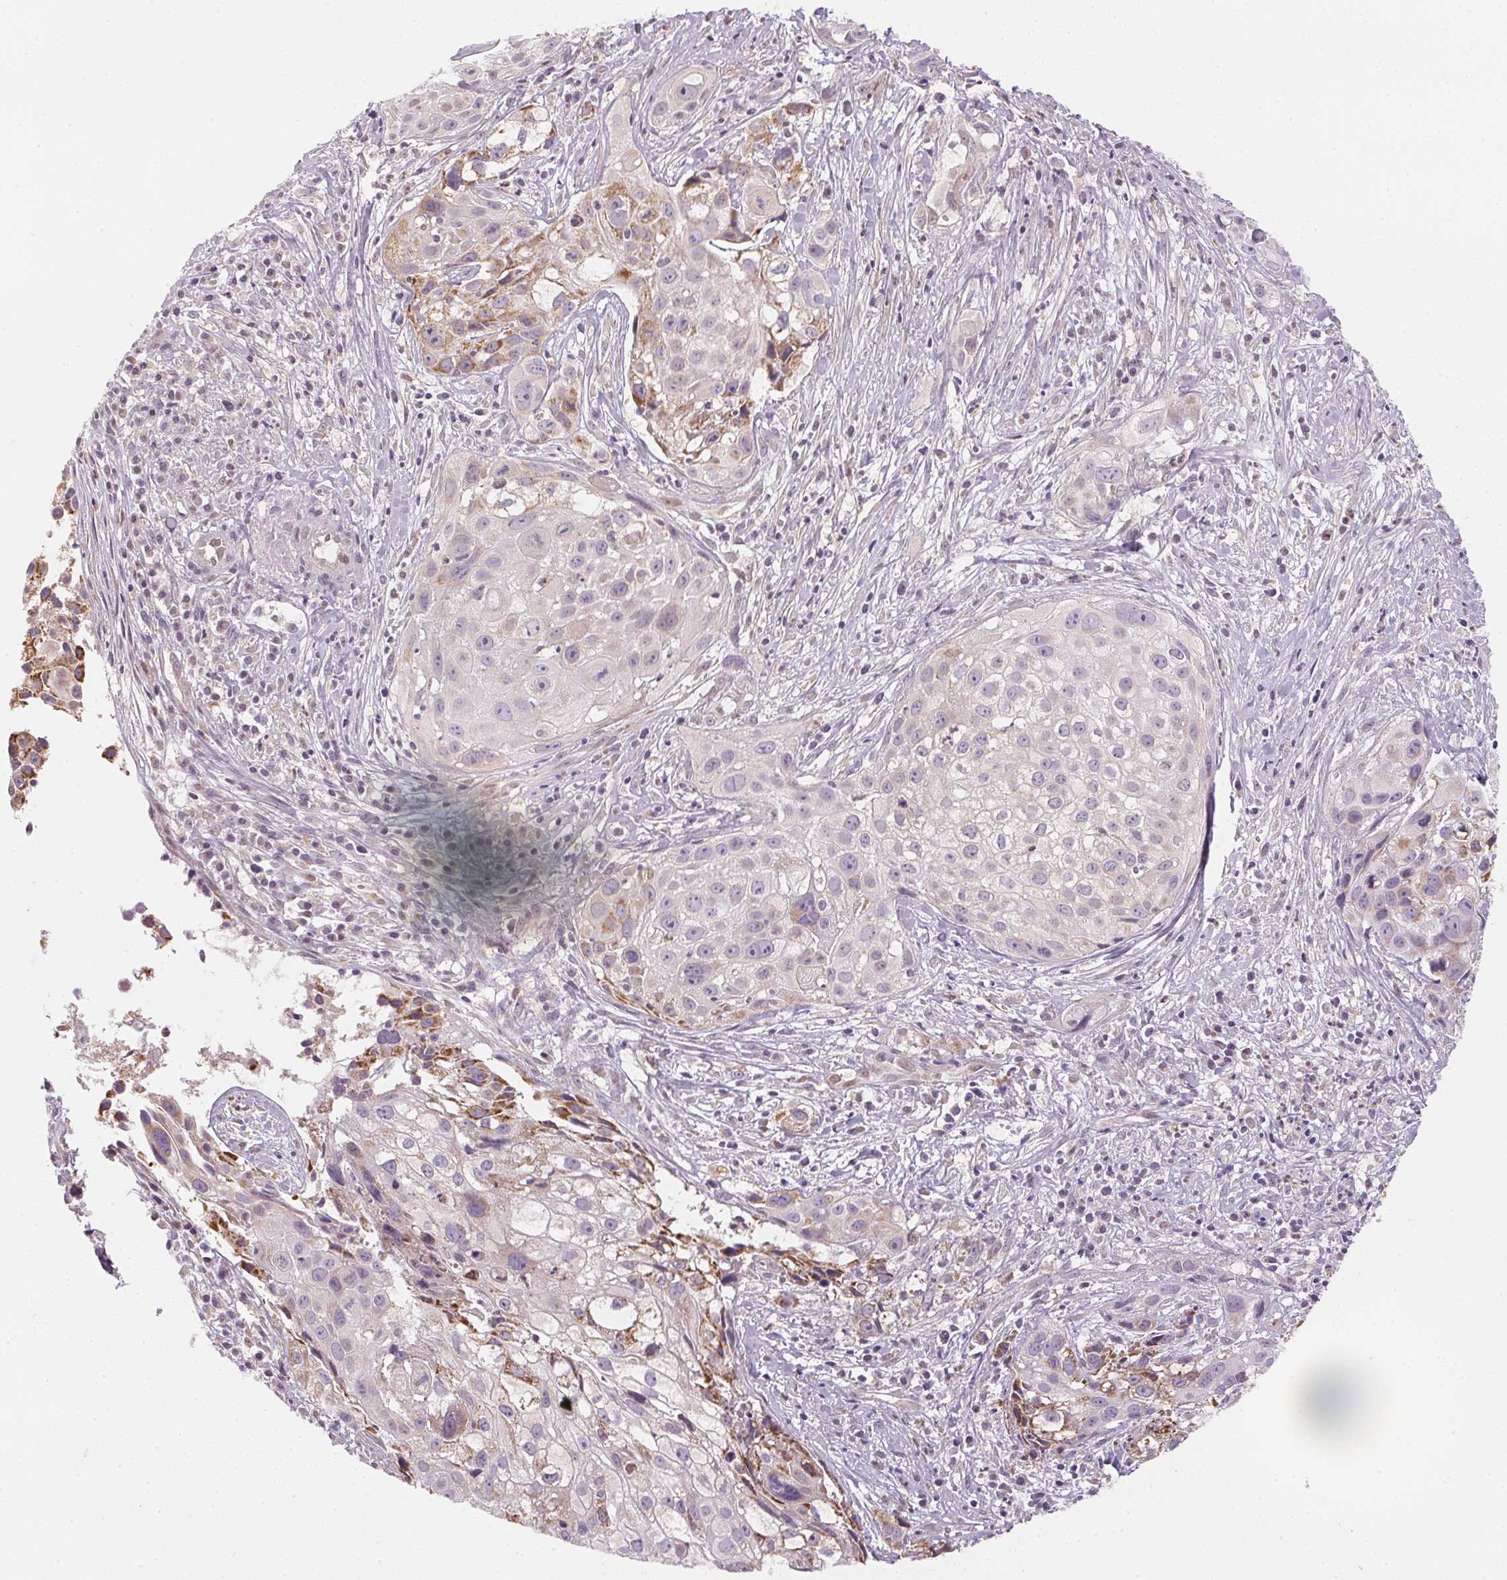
{"staining": {"intensity": "moderate", "quantity": "<25%", "location": "cytoplasmic/membranous"}, "tissue": "cervical cancer", "cell_type": "Tumor cells", "image_type": "cancer", "snomed": [{"axis": "morphology", "description": "Squamous cell carcinoma, NOS"}, {"axis": "topography", "description": "Cervix"}], "caption": "Protein staining of cervical cancer (squamous cell carcinoma) tissue reveals moderate cytoplasmic/membranous positivity in about <25% of tumor cells.", "gene": "SC5D", "patient": {"sex": "female", "age": 53}}